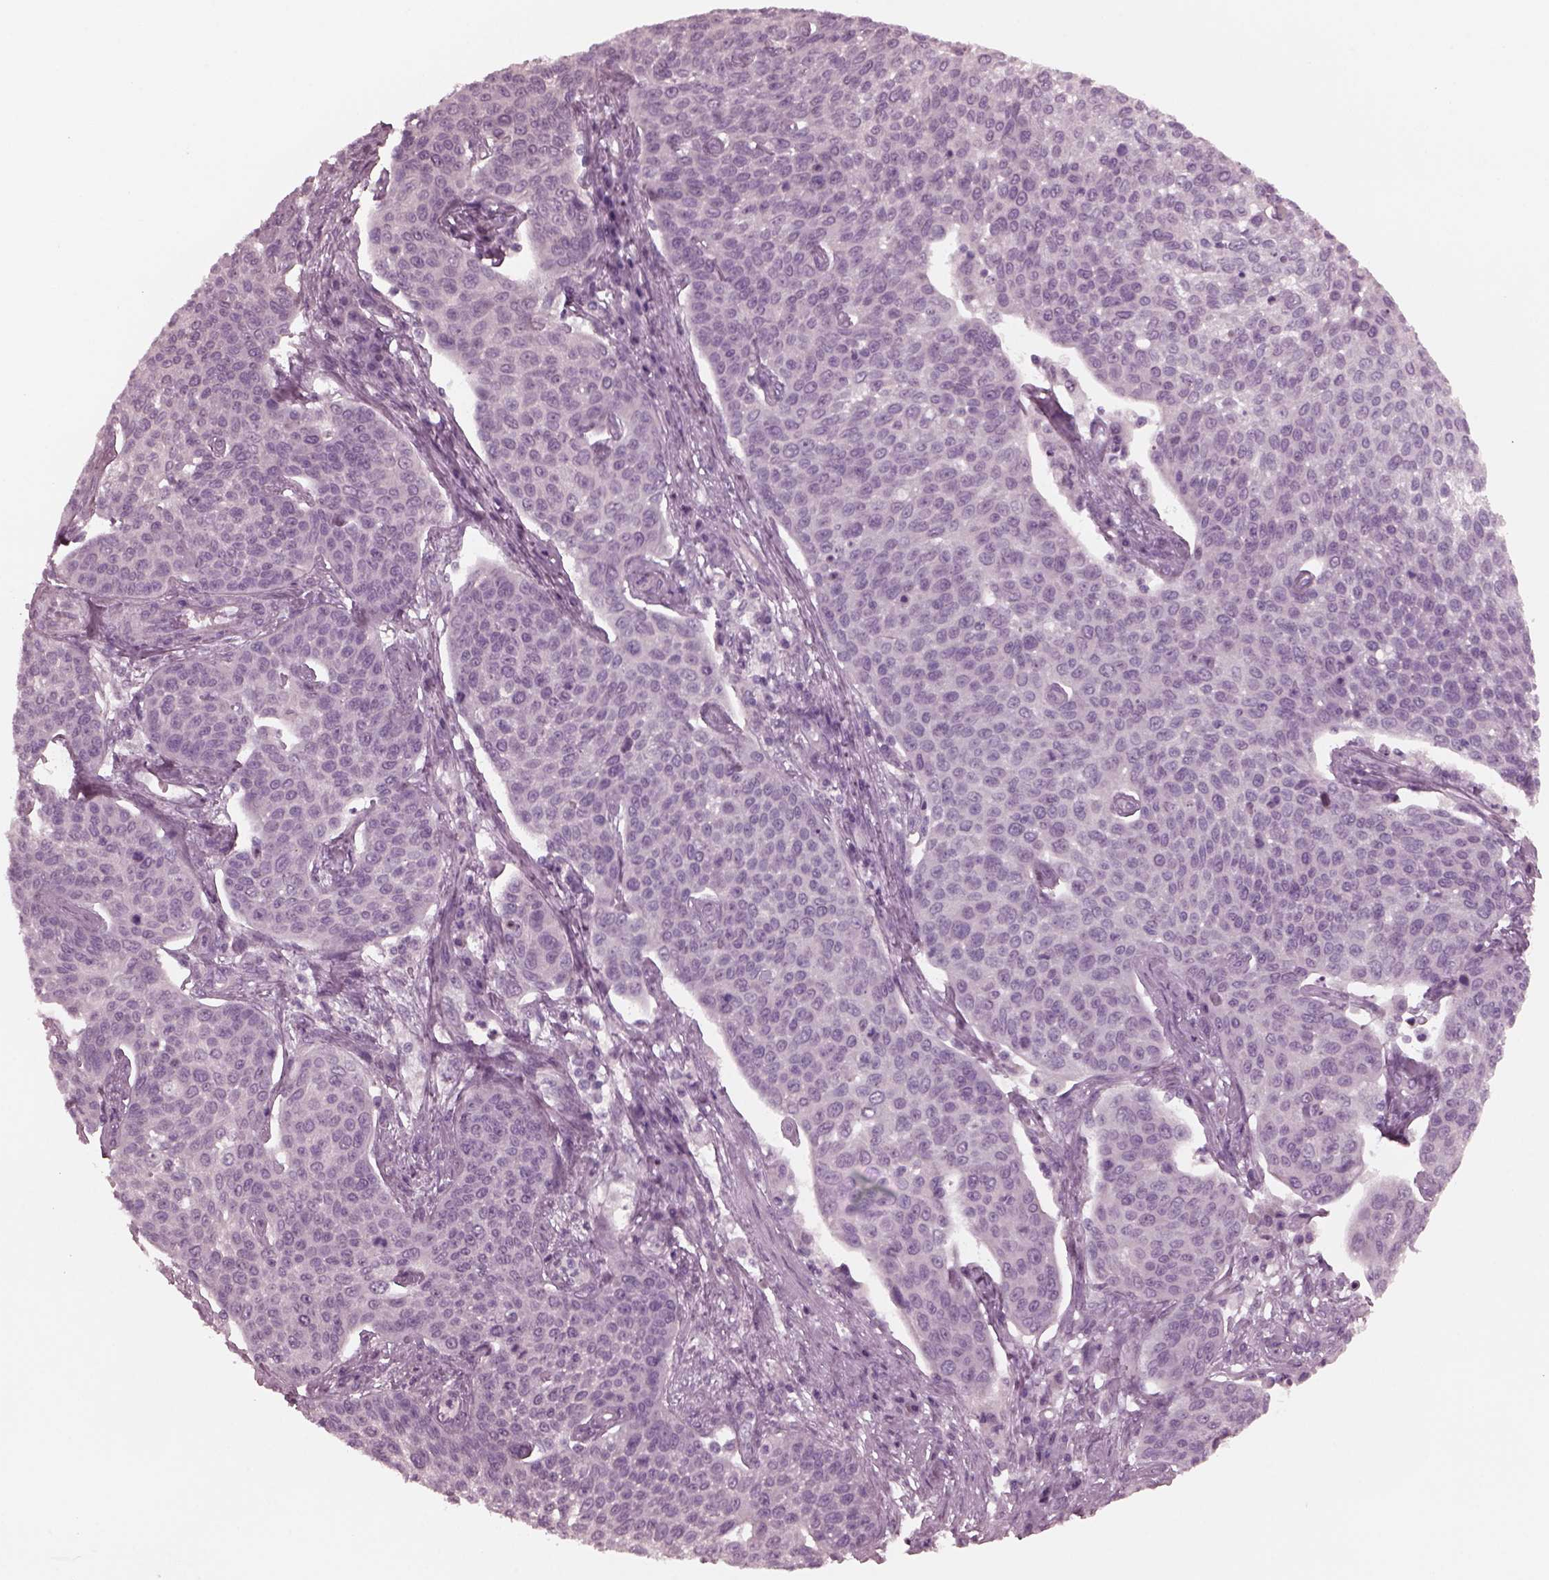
{"staining": {"intensity": "negative", "quantity": "none", "location": "none"}, "tissue": "cervical cancer", "cell_type": "Tumor cells", "image_type": "cancer", "snomed": [{"axis": "morphology", "description": "Squamous cell carcinoma, NOS"}, {"axis": "topography", "description": "Cervix"}], "caption": "DAB (3,3'-diaminobenzidine) immunohistochemical staining of cervical cancer demonstrates no significant staining in tumor cells.", "gene": "YY2", "patient": {"sex": "female", "age": 34}}